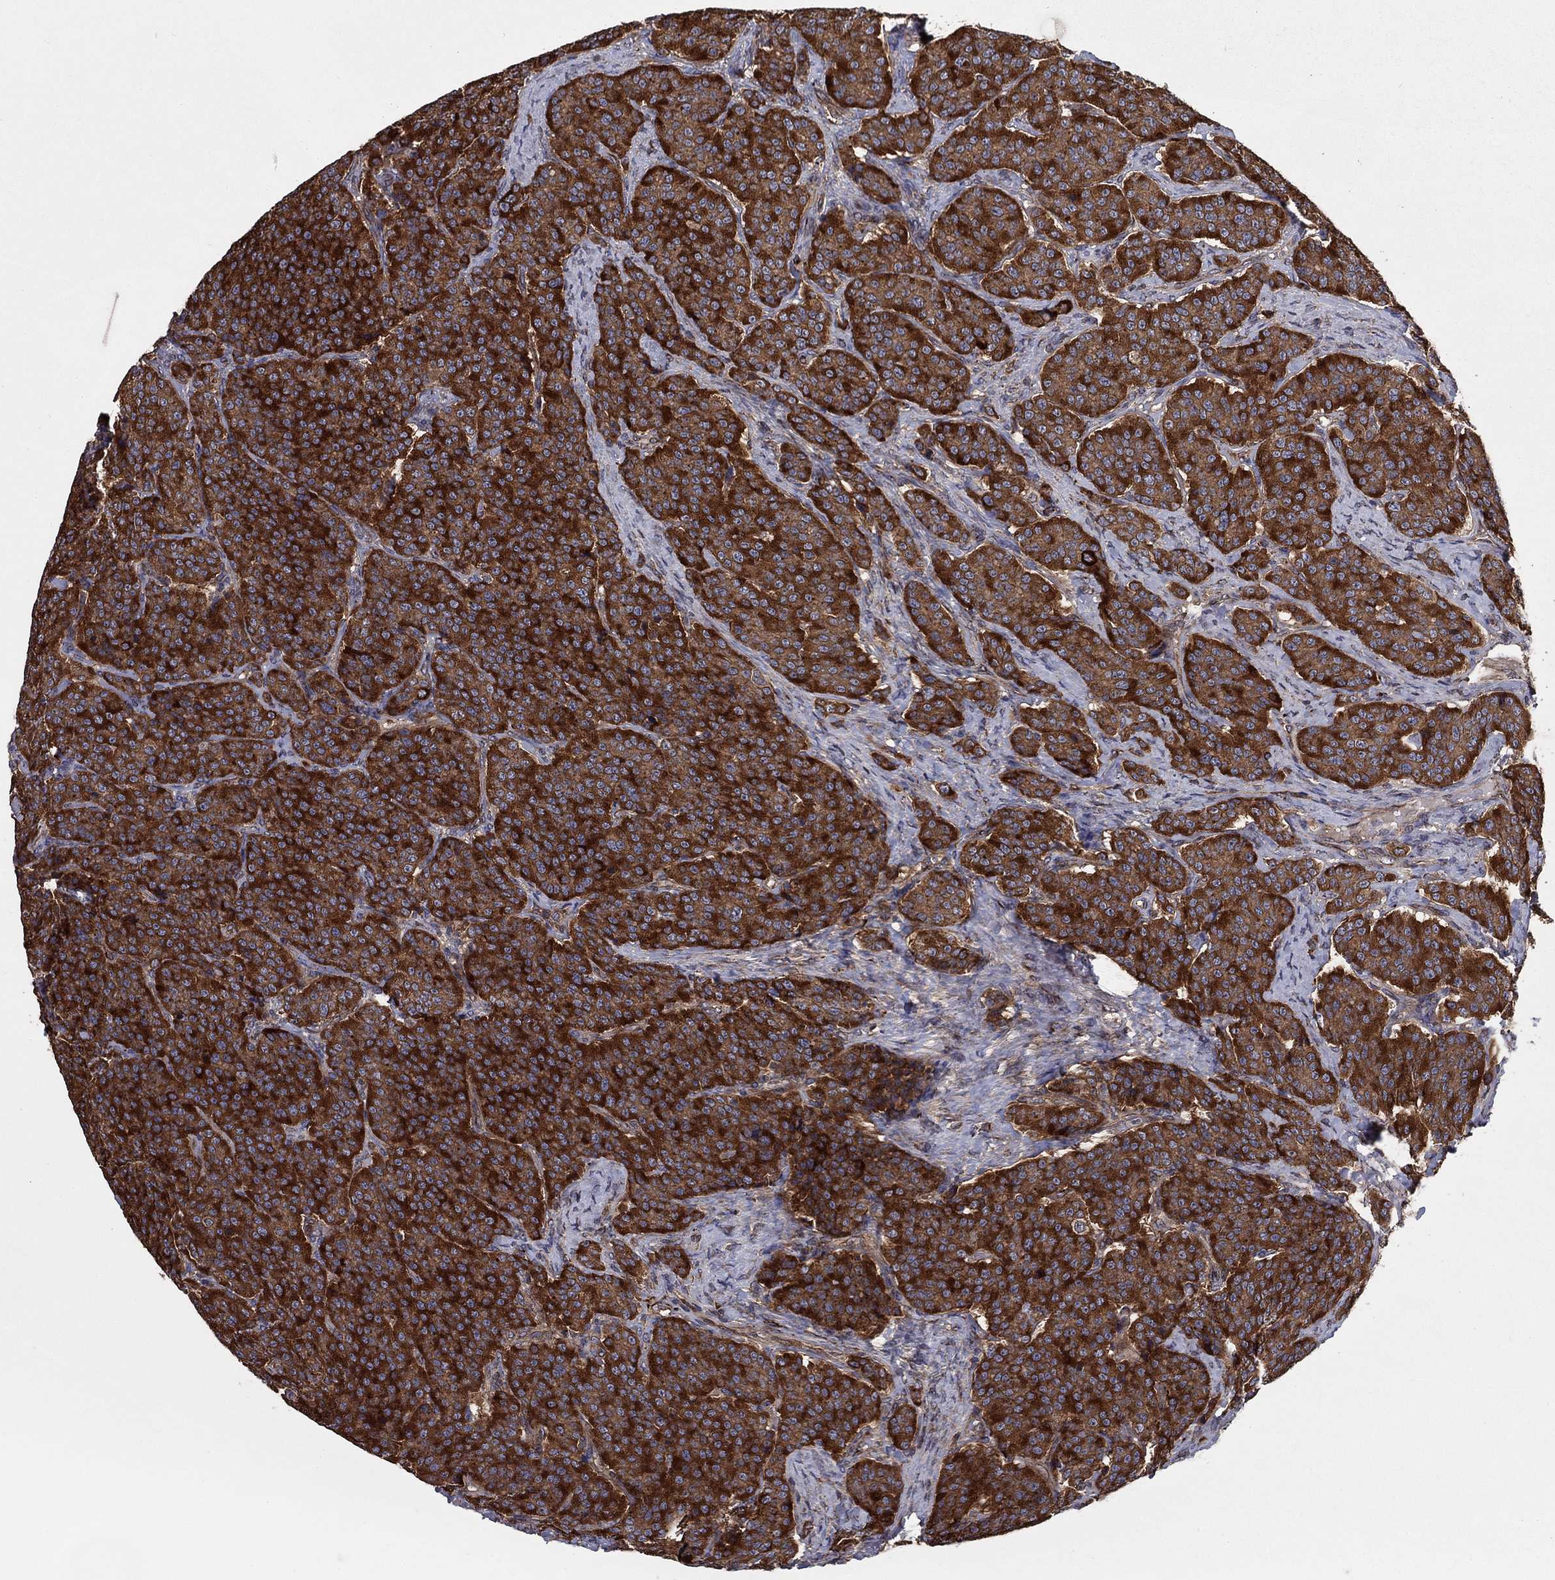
{"staining": {"intensity": "strong", "quantity": "25%-75%", "location": "cytoplasmic/membranous"}, "tissue": "carcinoid", "cell_type": "Tumor cells", "image_type": "cancer", "snomed": [{"axis": "morphology", "description": "Carcinoid, malignant, NOS"}, {"axis": "topography", "description": "Small intestine"}], "caption": "Human carcinoid stained with a brown dye displays strong cytoplasmic/membranous positive positivity in about 25%-75% of tumor cells.", "gene": "BMERB1", "patient": {"sex": "female", "age": 58}}